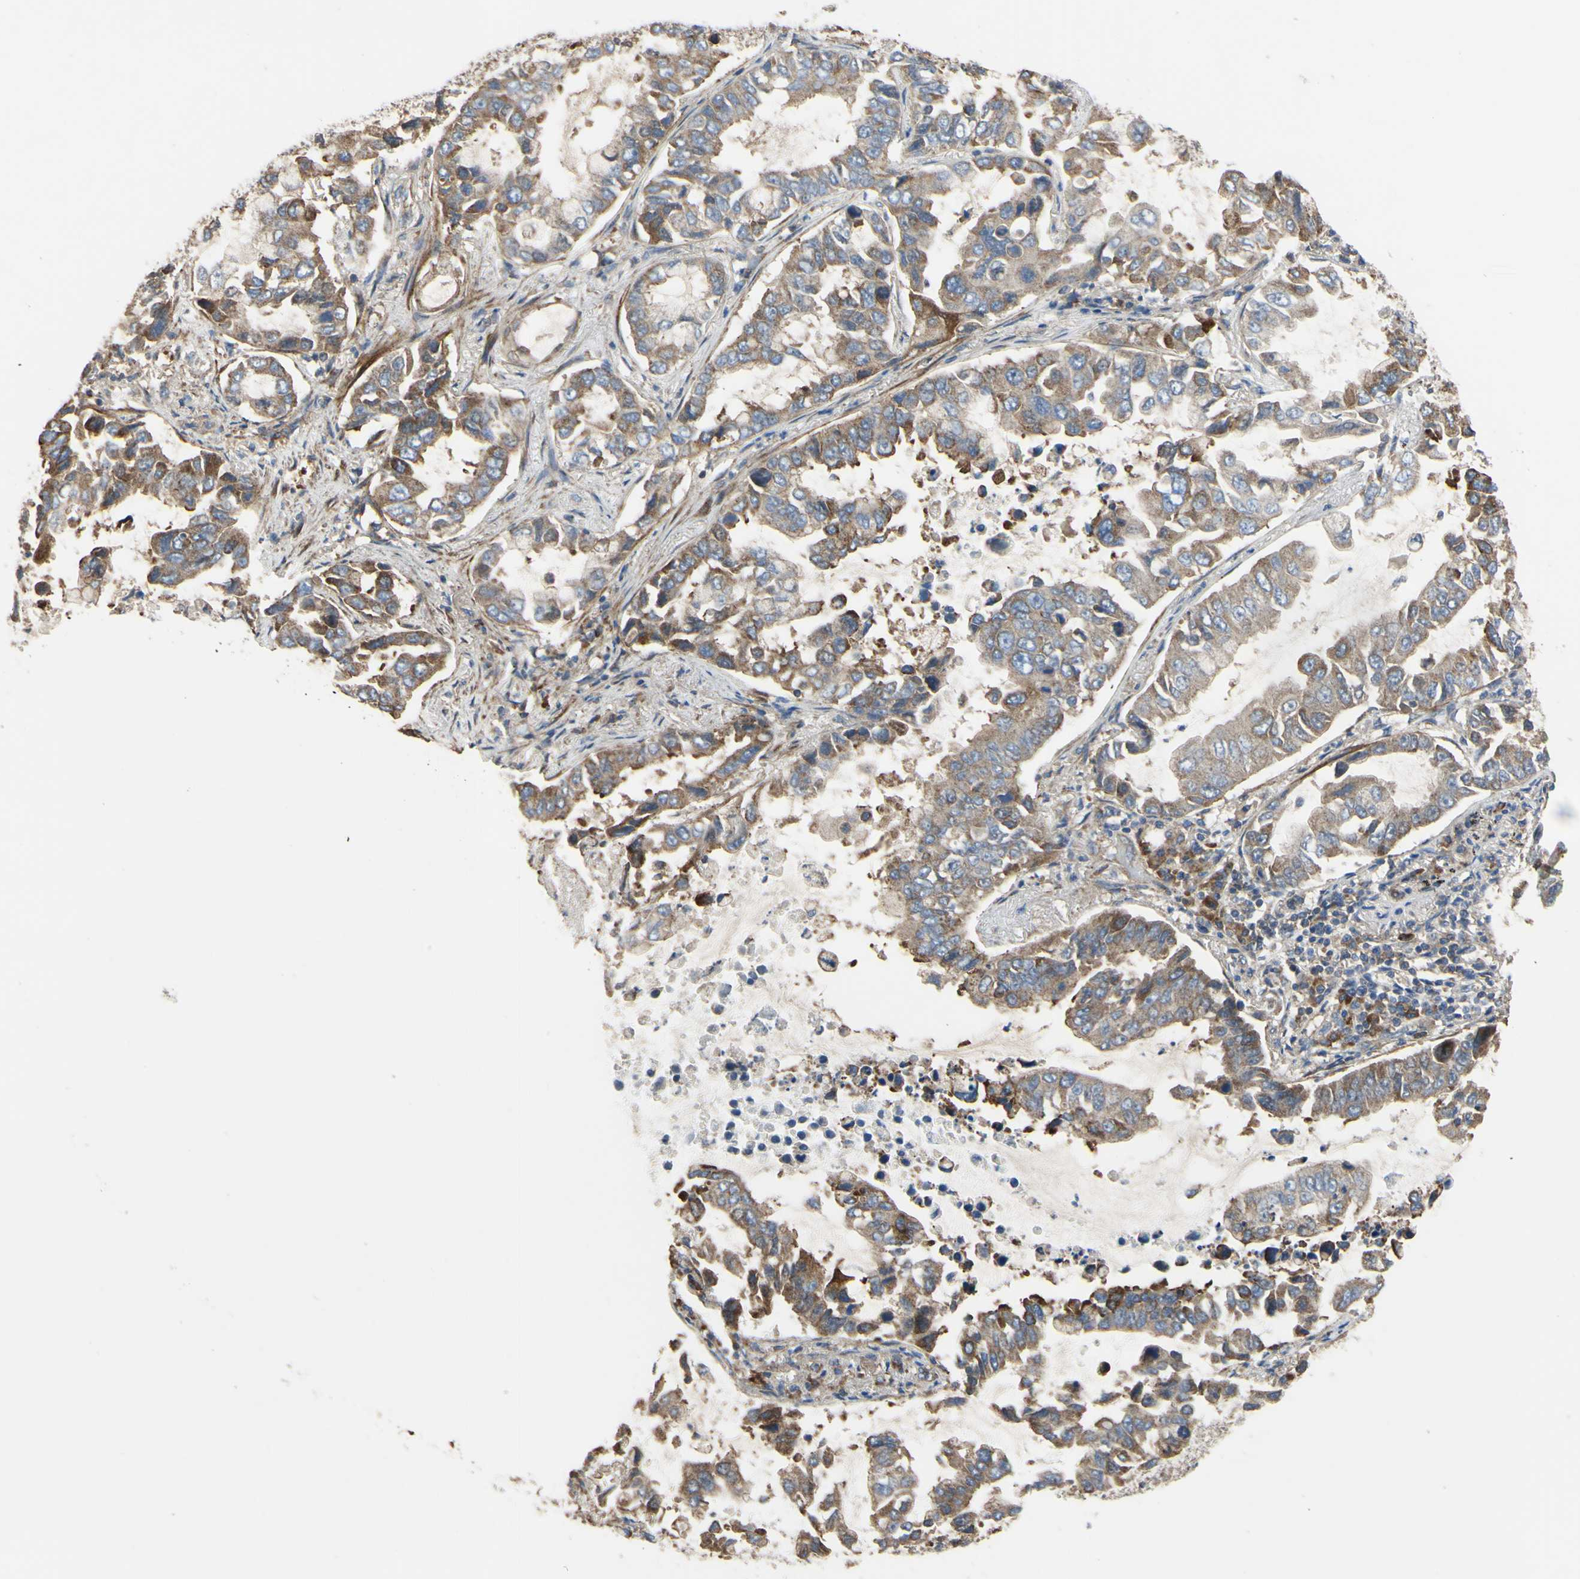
{"staining": {"intensity": "moderate", "quantity": ">75%", "location": "cytoplasmic/membranous"}, "tissue": "lung cancer", "cell_type": "Tumor cells", "image_type": "cancer", "snomed": [{"axis": "morphology", "description": "Adenocarcinoma, NOS"}, {"axis": "topography", "description": "Lung"}], "caption": "A brown stain shows moderate cytoplasmic/membranous expression of a protein in human lung adenocarcinoma tumor cells.", "gene": "BECN1", "patient": {"sex": "male", "age": 64}}